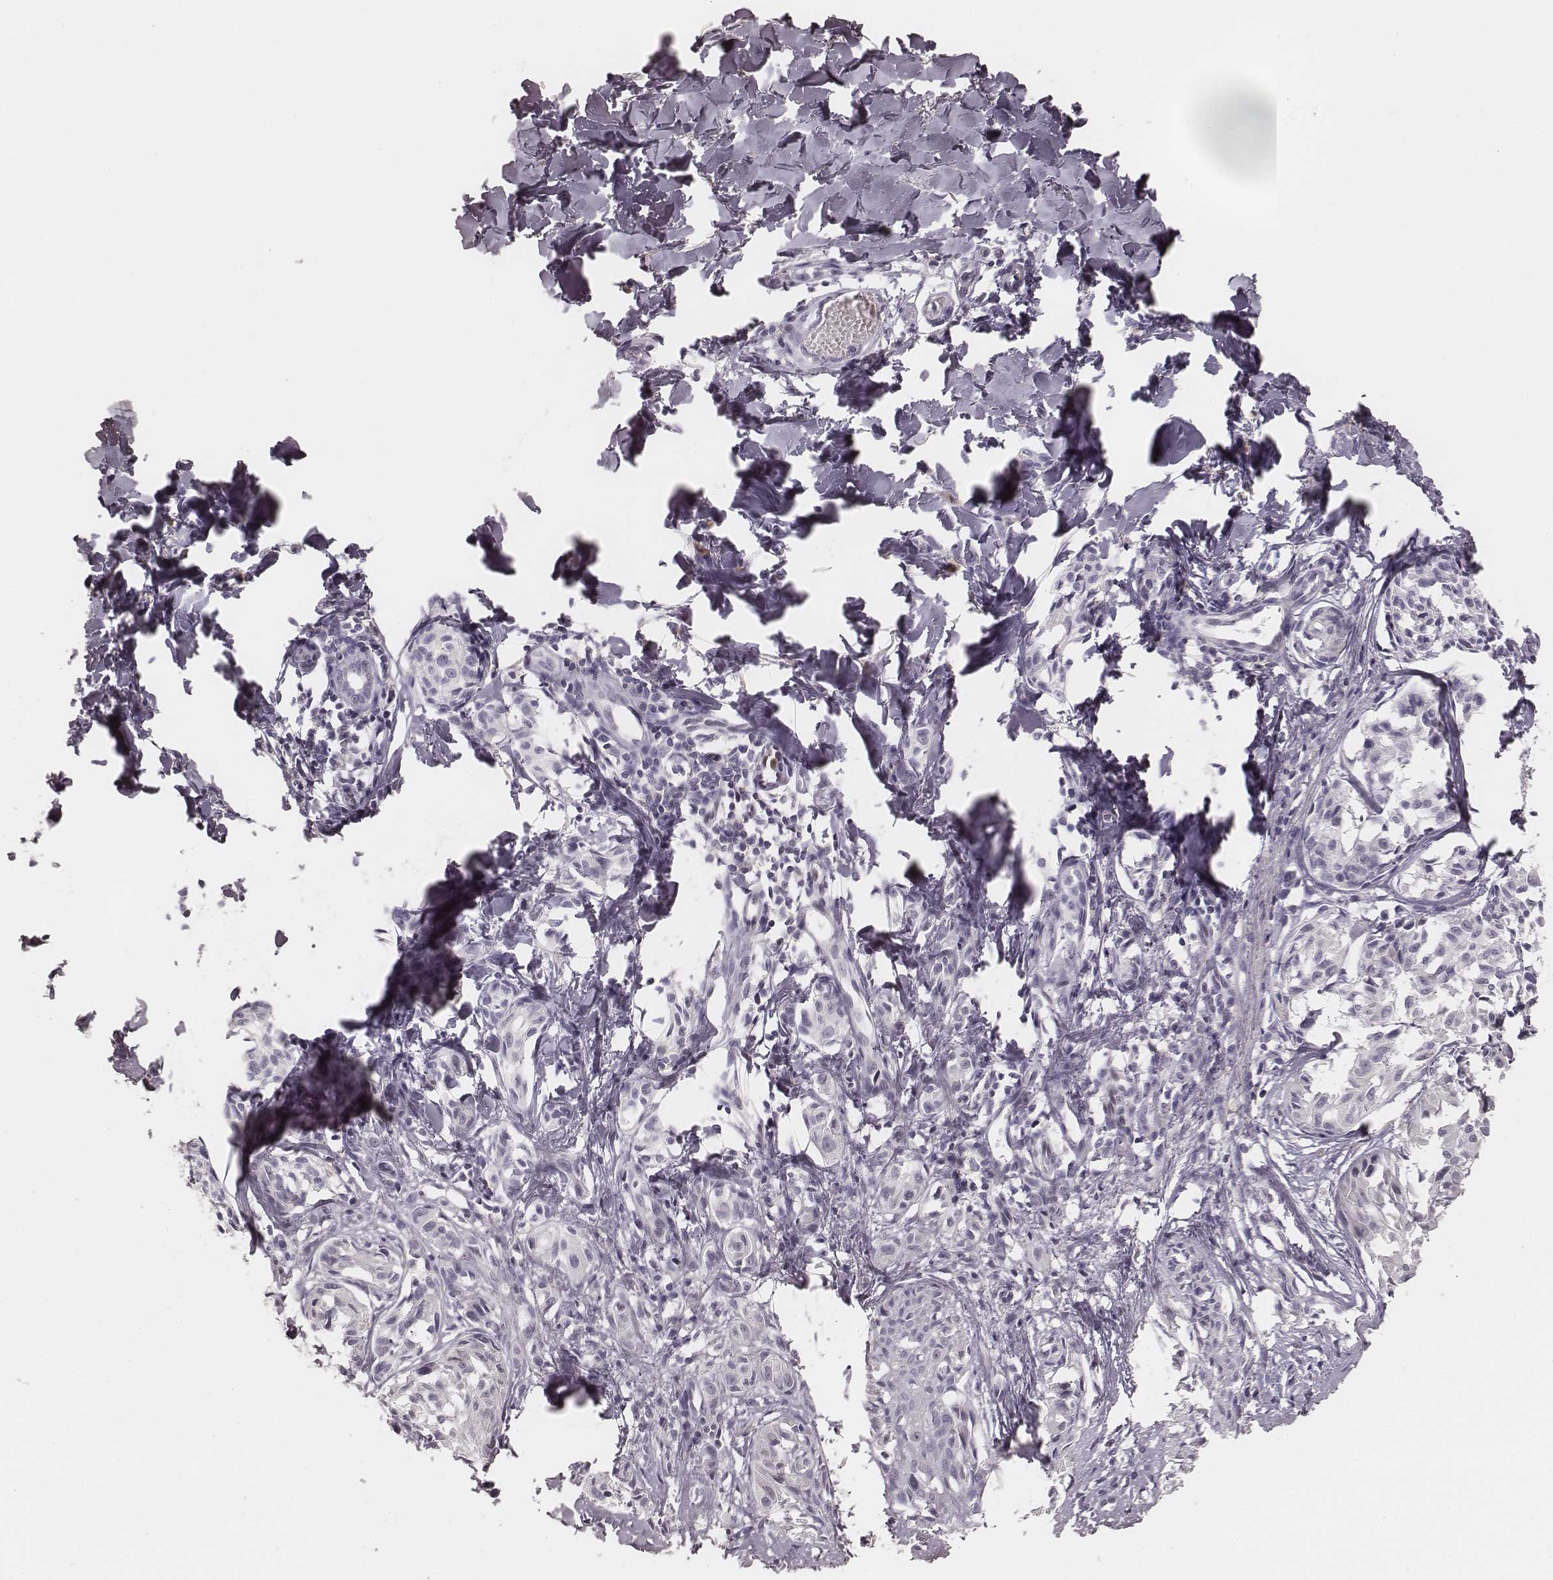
{"staining": {"intensity": "negative", "quantity": "none", "location": "none"}, "tissue": "melanoma", "cell_type": "Tumor cells", "image_type": "cancer", "snomed": [{"axis": "morphology", "description": "Malignant melanoma, NOS"}, {"axis": "topography", "description": "Skin"}], "caption": "This micrograph is of malignant melanoma stained with immunohistochemistry to label a protein in brown with the nuclei are counter-stained blue. There is no staining in tumor cells.", "gene": "MSX1", "patient": {"sex": "male", "age": 51}}